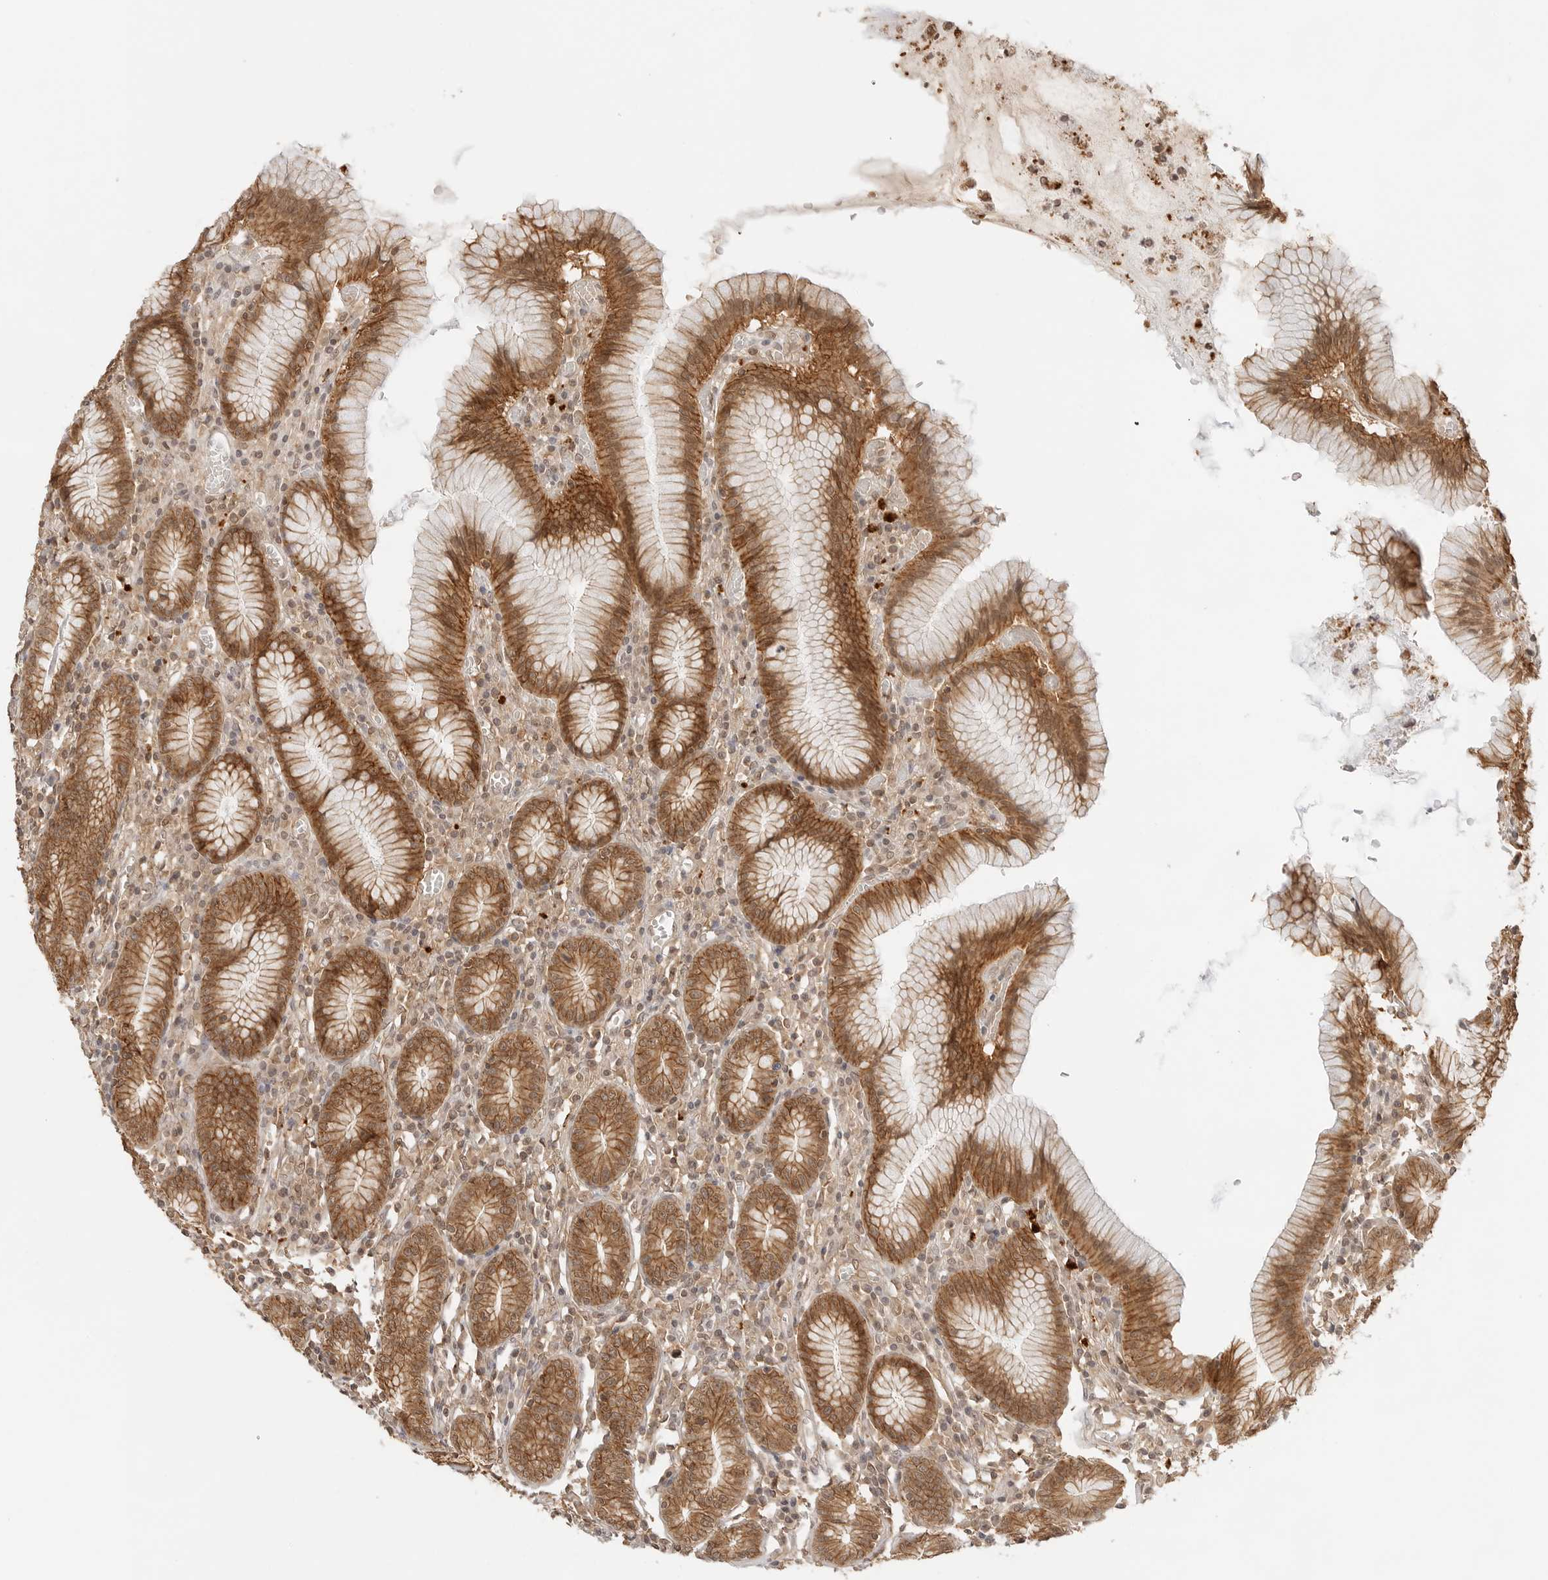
{"staining": {"intensity": "strong", "quantity": ">75%", "location": "cytoplasmic/membranous,nuclear"}, "tissue": "stomach", "cell_type": "Glandular cells", "image_type": "normal", "snomed": [{"axis": "morphology", "description": "Normal tissue, NOS"}, {"axis": "topography", "description": "Stomach"}], "caption": "This micrograph exhibits benign stomach stained with immunohistochemistry to label a protein in brown. The cytoplasmic/membranous,nuclear of glandular cells show strong positivity for the protein. Nuclei are counter-stained blue.", "gene": "EPHA1", "patient": {"sex": "male", "age": 55}}